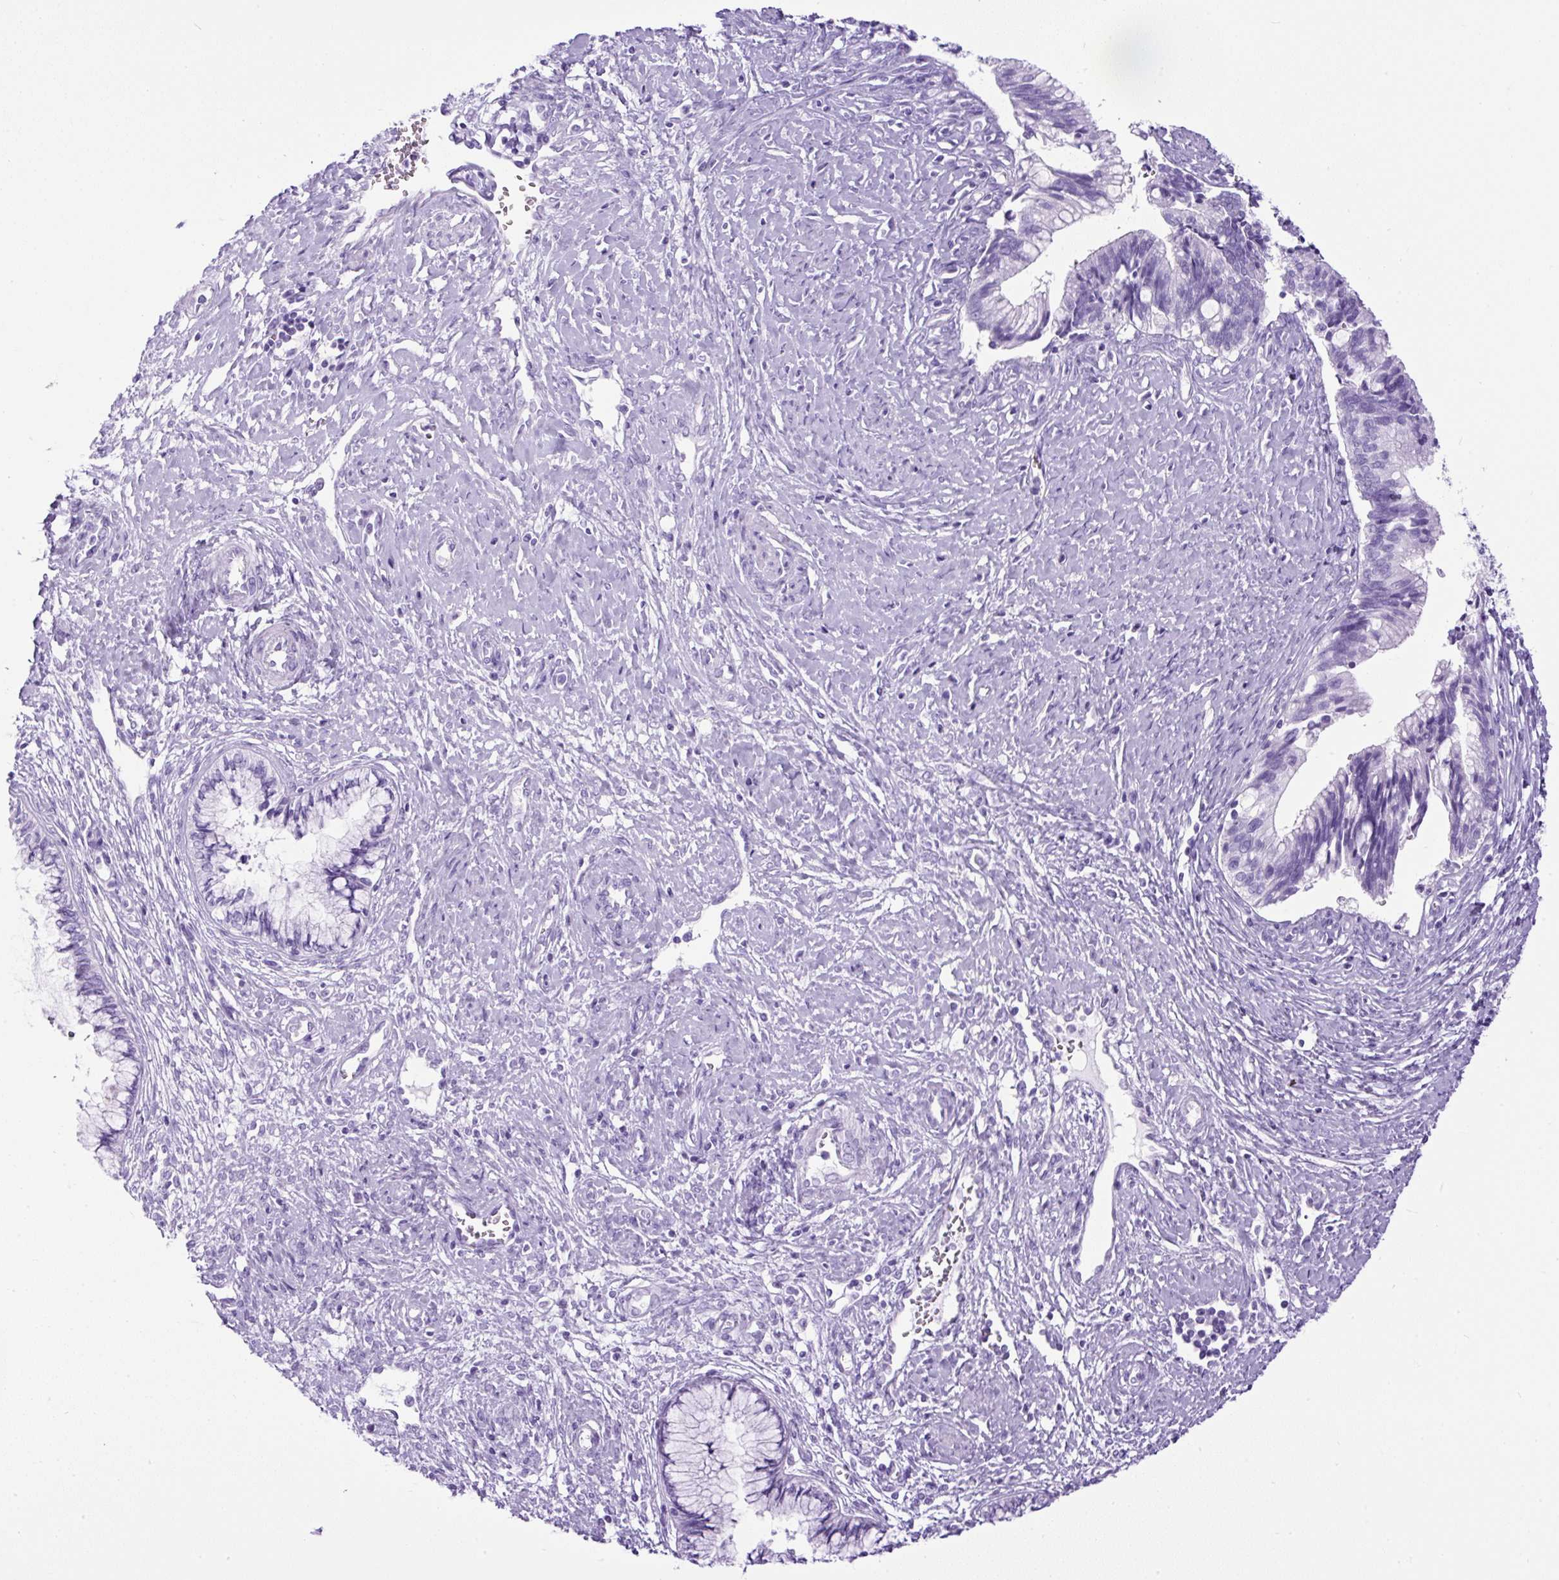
{"staining": {"intensity": "negative", "quantity": "none", "location": "none"}, "tissue": "cervical cancer", "cell_type": "Tumor cells", "image_type": "cancer", "snomed": [{"axis": "morphology", "description": "Adenocarcinoma, NOS"}, {"axis": "topography", "description": "Cervix"}], "caption": "This image is of adenocarcinoma (cervical) stained with IHC to label a protein in brown with the nuclei are counter-stained blue. There is no staining in tumor cells. The staining was performed using DAB to visualize the protein expression in brown, while the nuclei were stained in blue with hematoxylin (Magnification: 20x).", "gene": "PDIA2", "patient": {"sex": "female", "age": 44}}